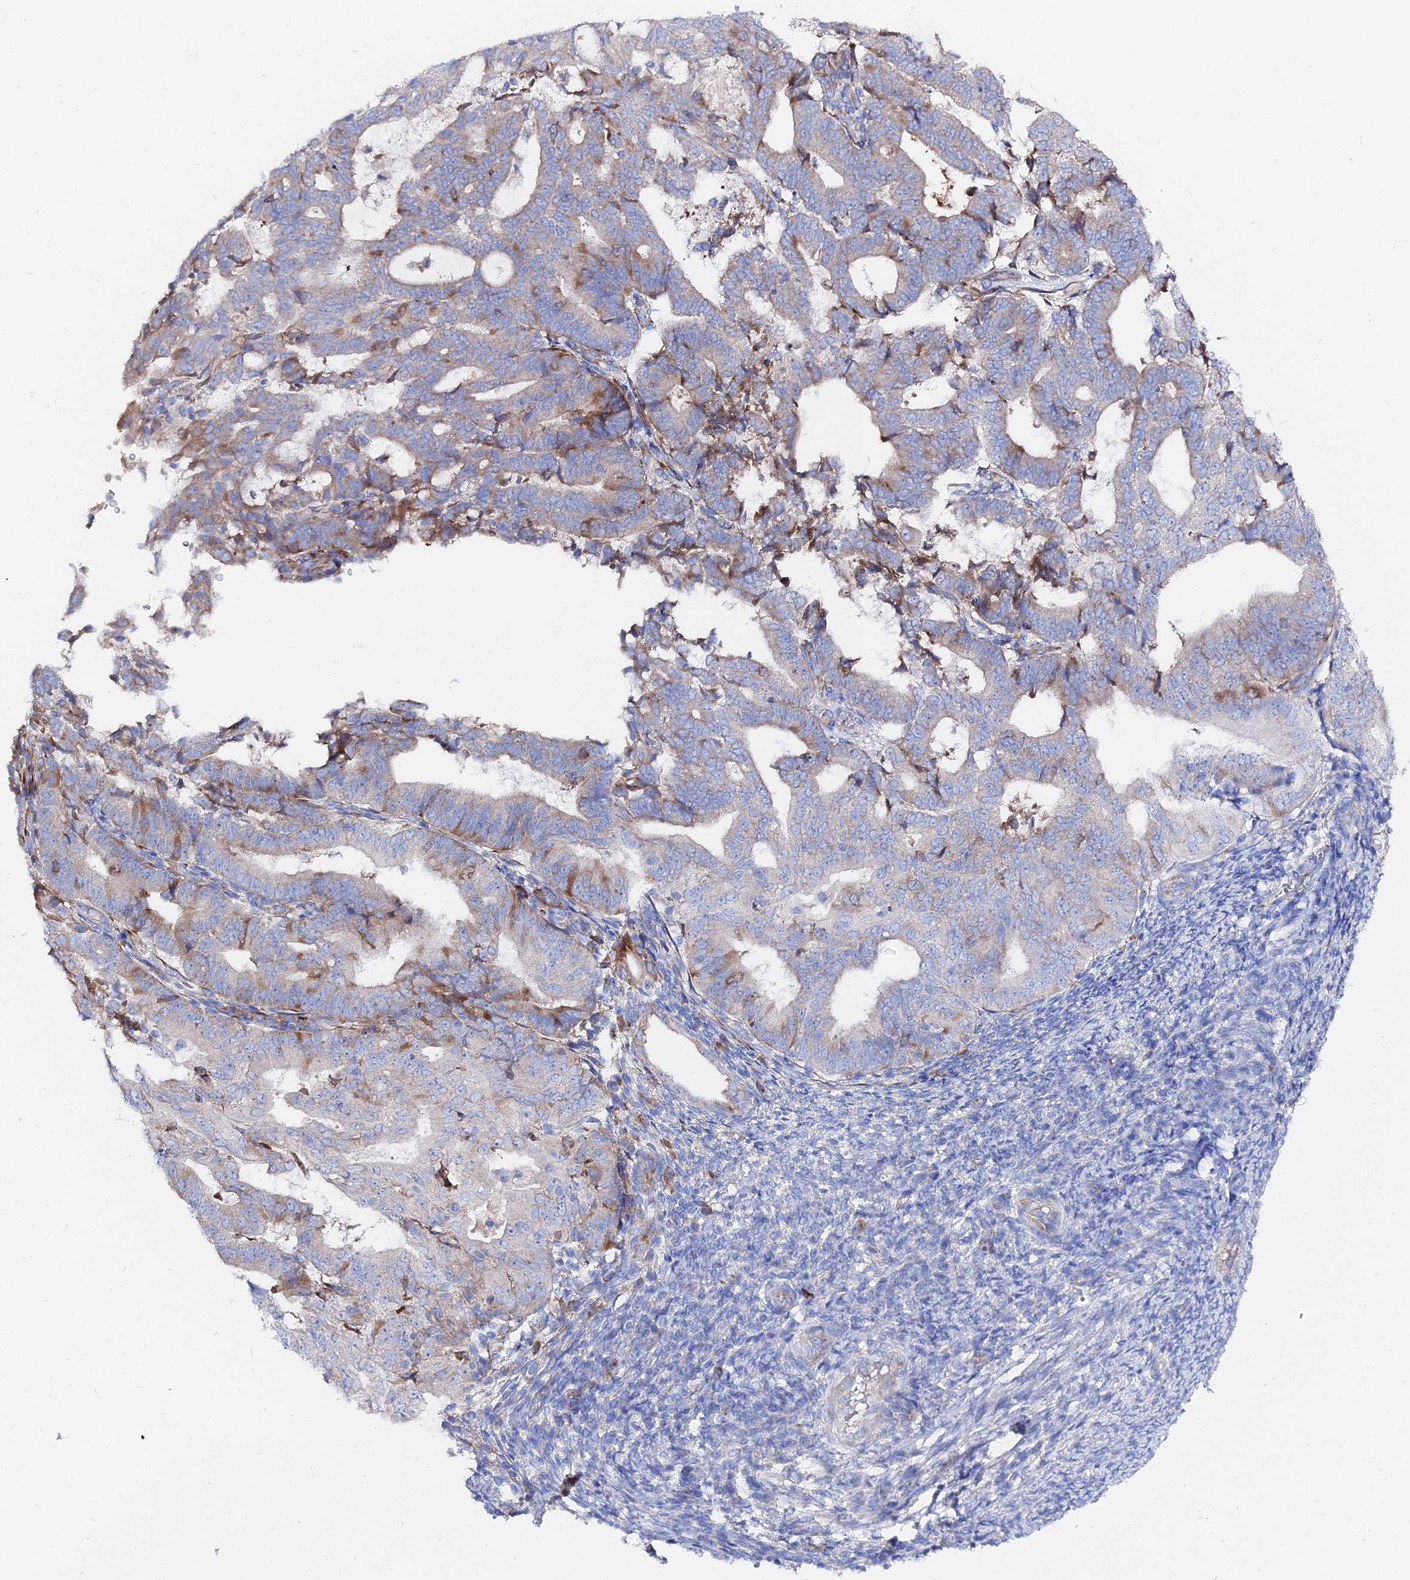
{"staining": {"intensity": "weak", "quantity": "25%-75%", "location": "cytoplasmic/membranous"}, "tissue": "endometrial cancer", "cell_type": "Tumor cells", "image_type": "cancer", "snomed": [{"axis": "morphology", "description": "Adenocarcinoma, NOS"}, {"axis": "topography", "description": "Endometrium"}], "caption": "The photomicrograph reveals staining of endometrial adenocarcinoma, revealing weak cytoplasmic/membranous protein expression (brown color) within tumor cells.", "gene": "PTTG1", "patient": {"sex": "female", "age": 70}}